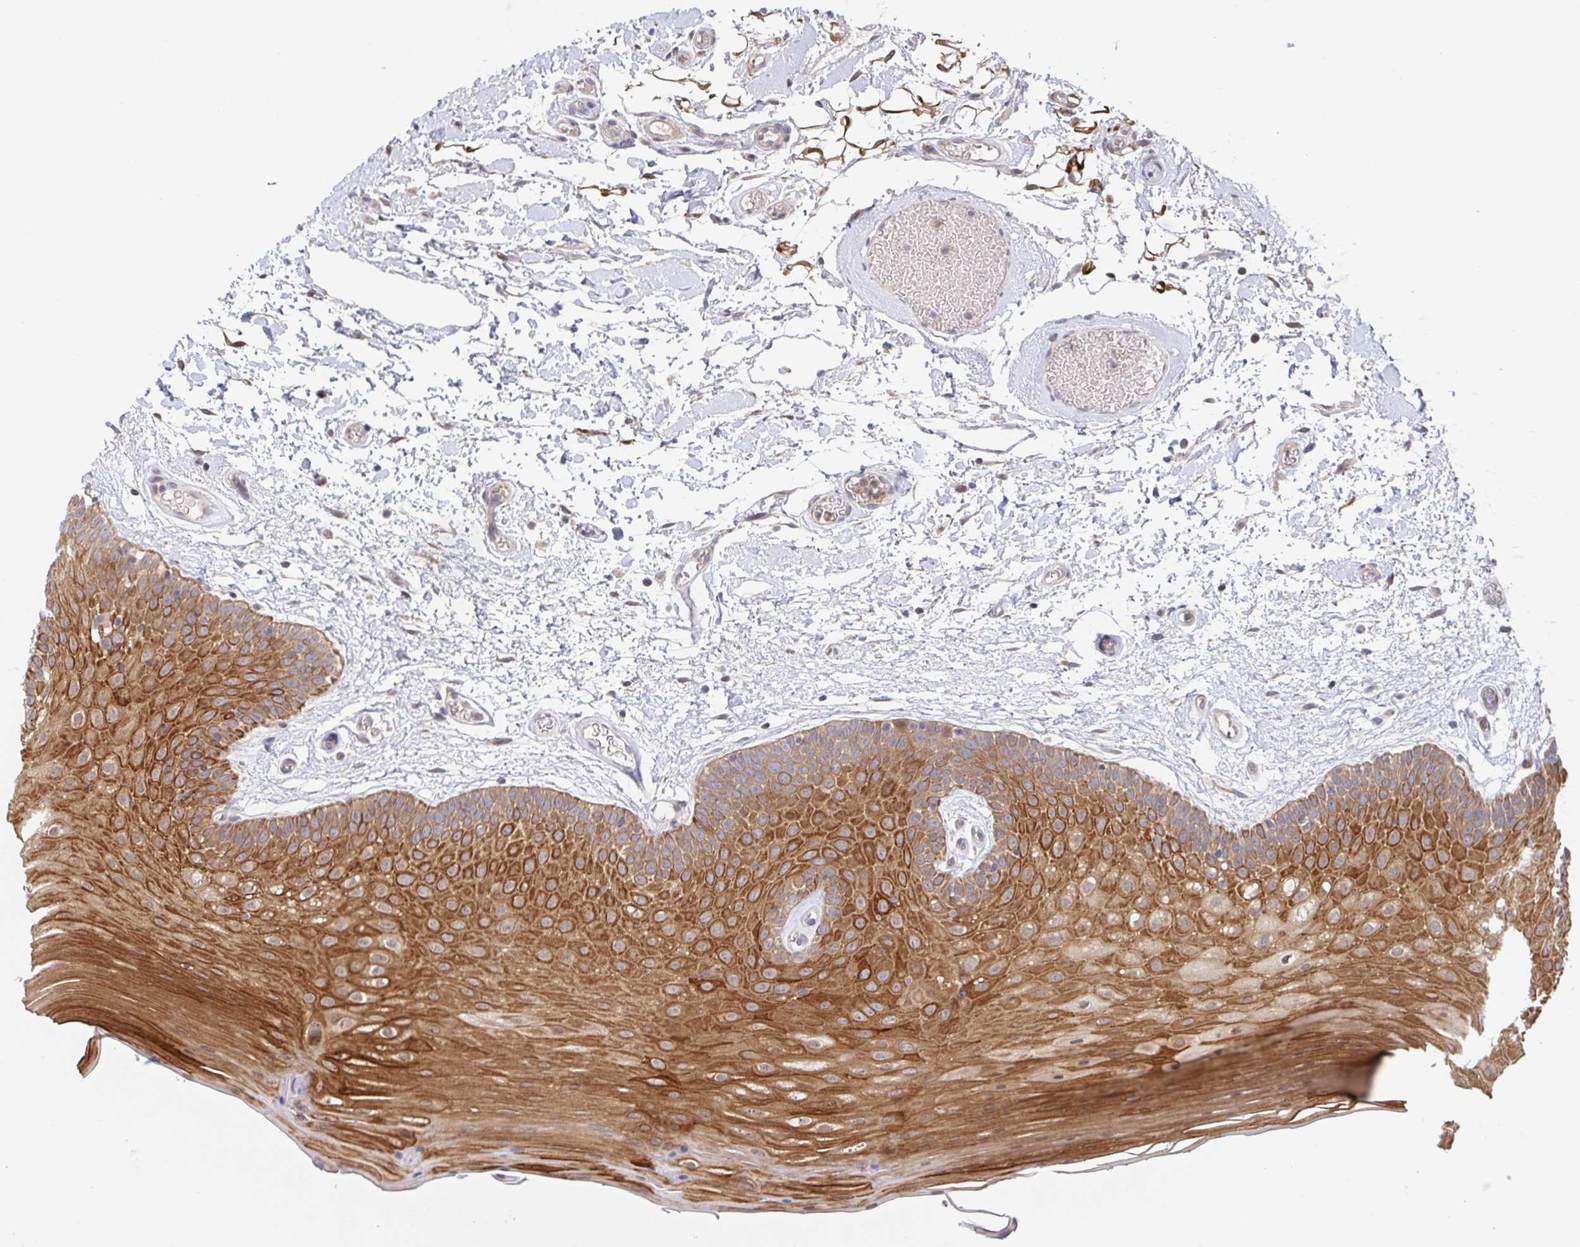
{"staining": {"intensity": "strong", "quantity": "25%-75%", "location": "cytoplasmic/membranous"}, "tissue": "oral mucosa", "cell_type": "Squamous epithelial cells", "image_type": "normal", "snomed": [{"axis": "morphology", "description": "Normal tissue, NOS"}, {"axis": "morphology", "description": "Squamous cell carcinoma, NOS"}, {"axis": "topography", "description": "Oral tissue"}, {"axis": "topography", "description": "Tounge, NOS"}, {"axis": "topography", "description": "Head-Neck"}], "caption": "Oral mucosa stained for a protein (brown) exhibits strong cytoplasmic/membranous positive expression in about 25%-75% of squamous epithelial cells.", "gene": "AACS", "patient": {"sex": "male", "age": 62}}